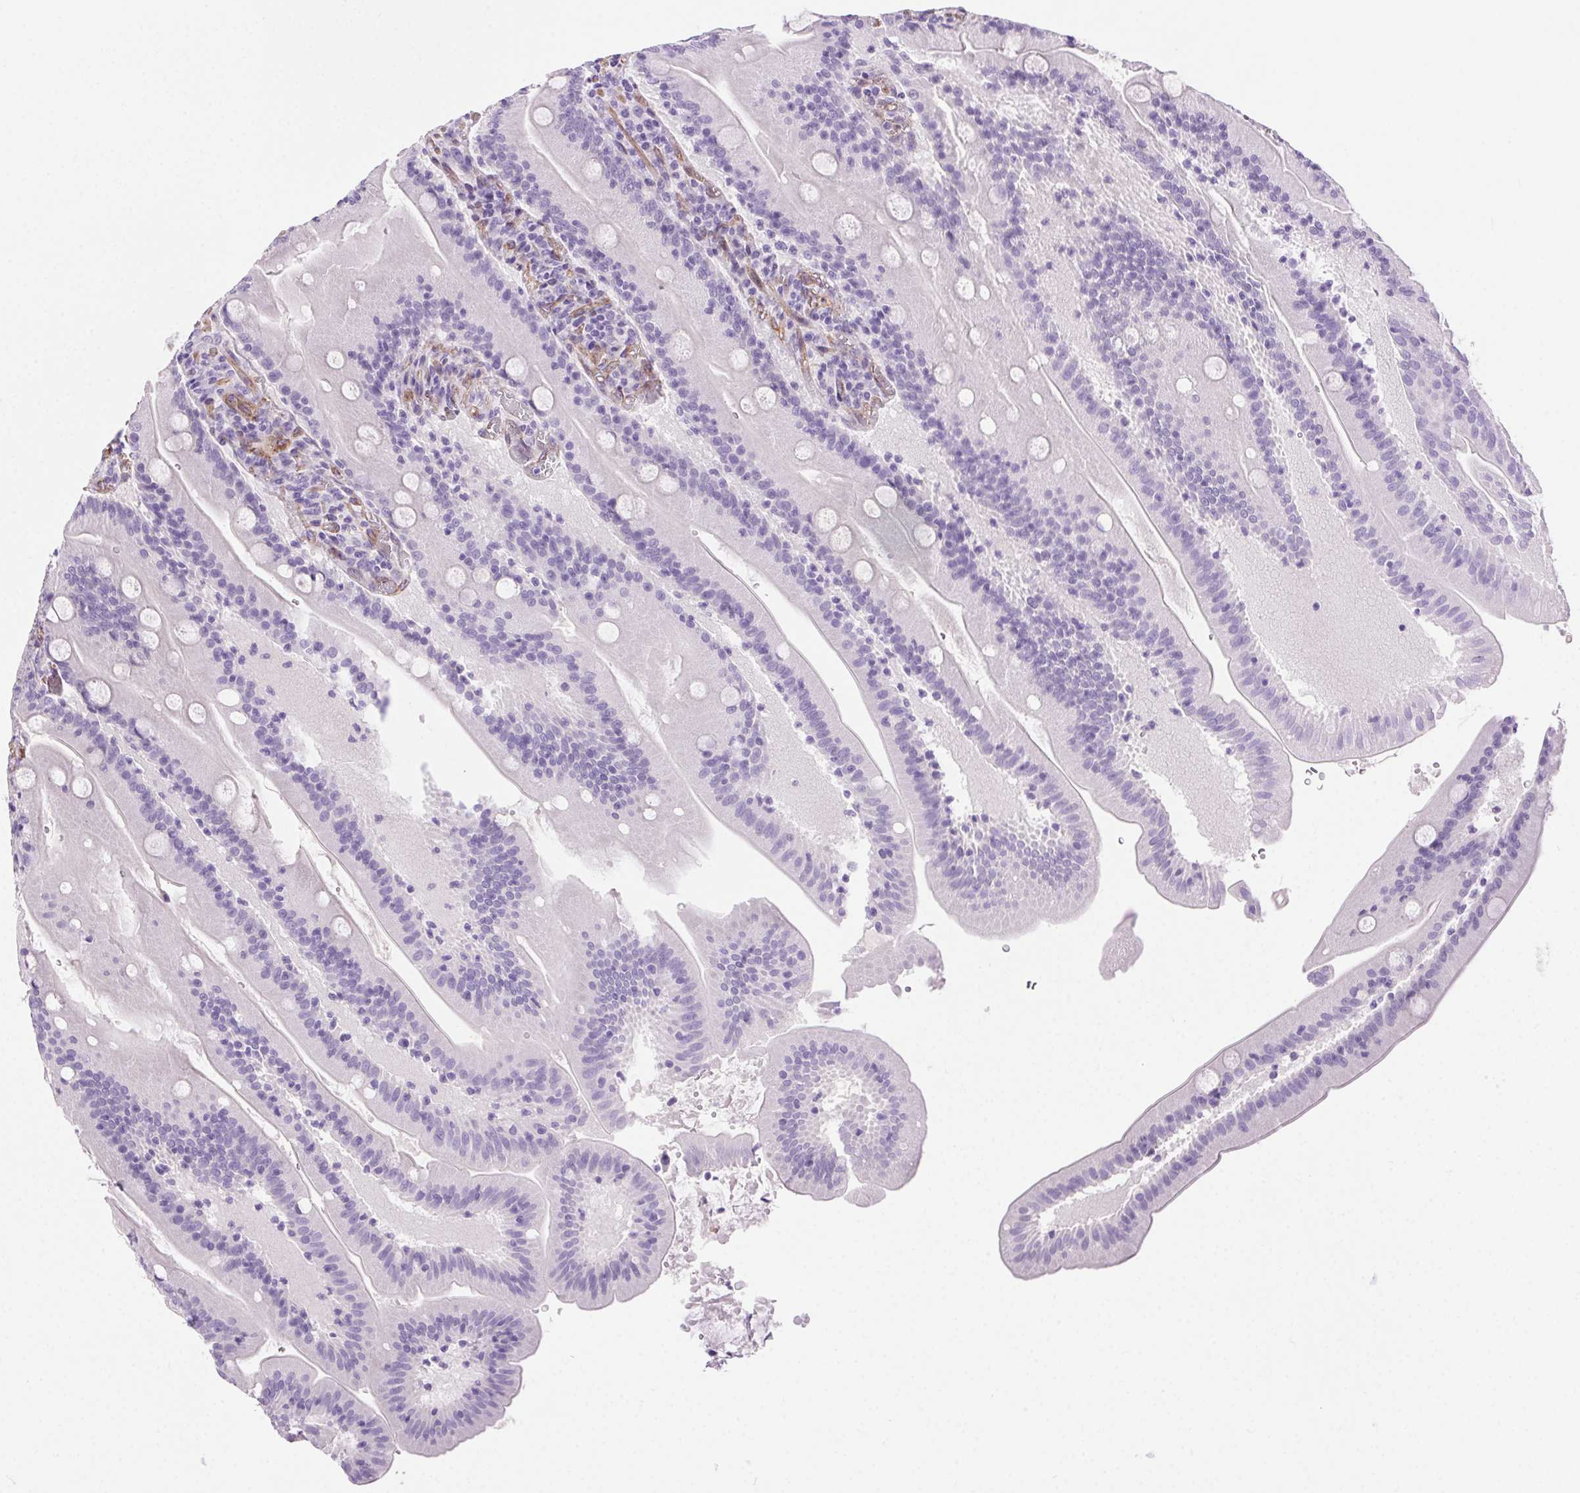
{"staining": {"intensity": "negative", "quantity": "none", "location": "none"}, "tissue": "small intestine", "cell_type": "Glandular cells", "image_type": "normal", "snomed": [{"axis": "morphology", "description": "Normal tissue, NOS"}, {"axis": "topography", "description": "Small intestine"}], "caption": "Immunohistochemical staining of normal human small intestine exhibits no significant expression in glandular cells.", "gene": "SHCBP1L", "patient": {"sex": "male", "age": 37}}